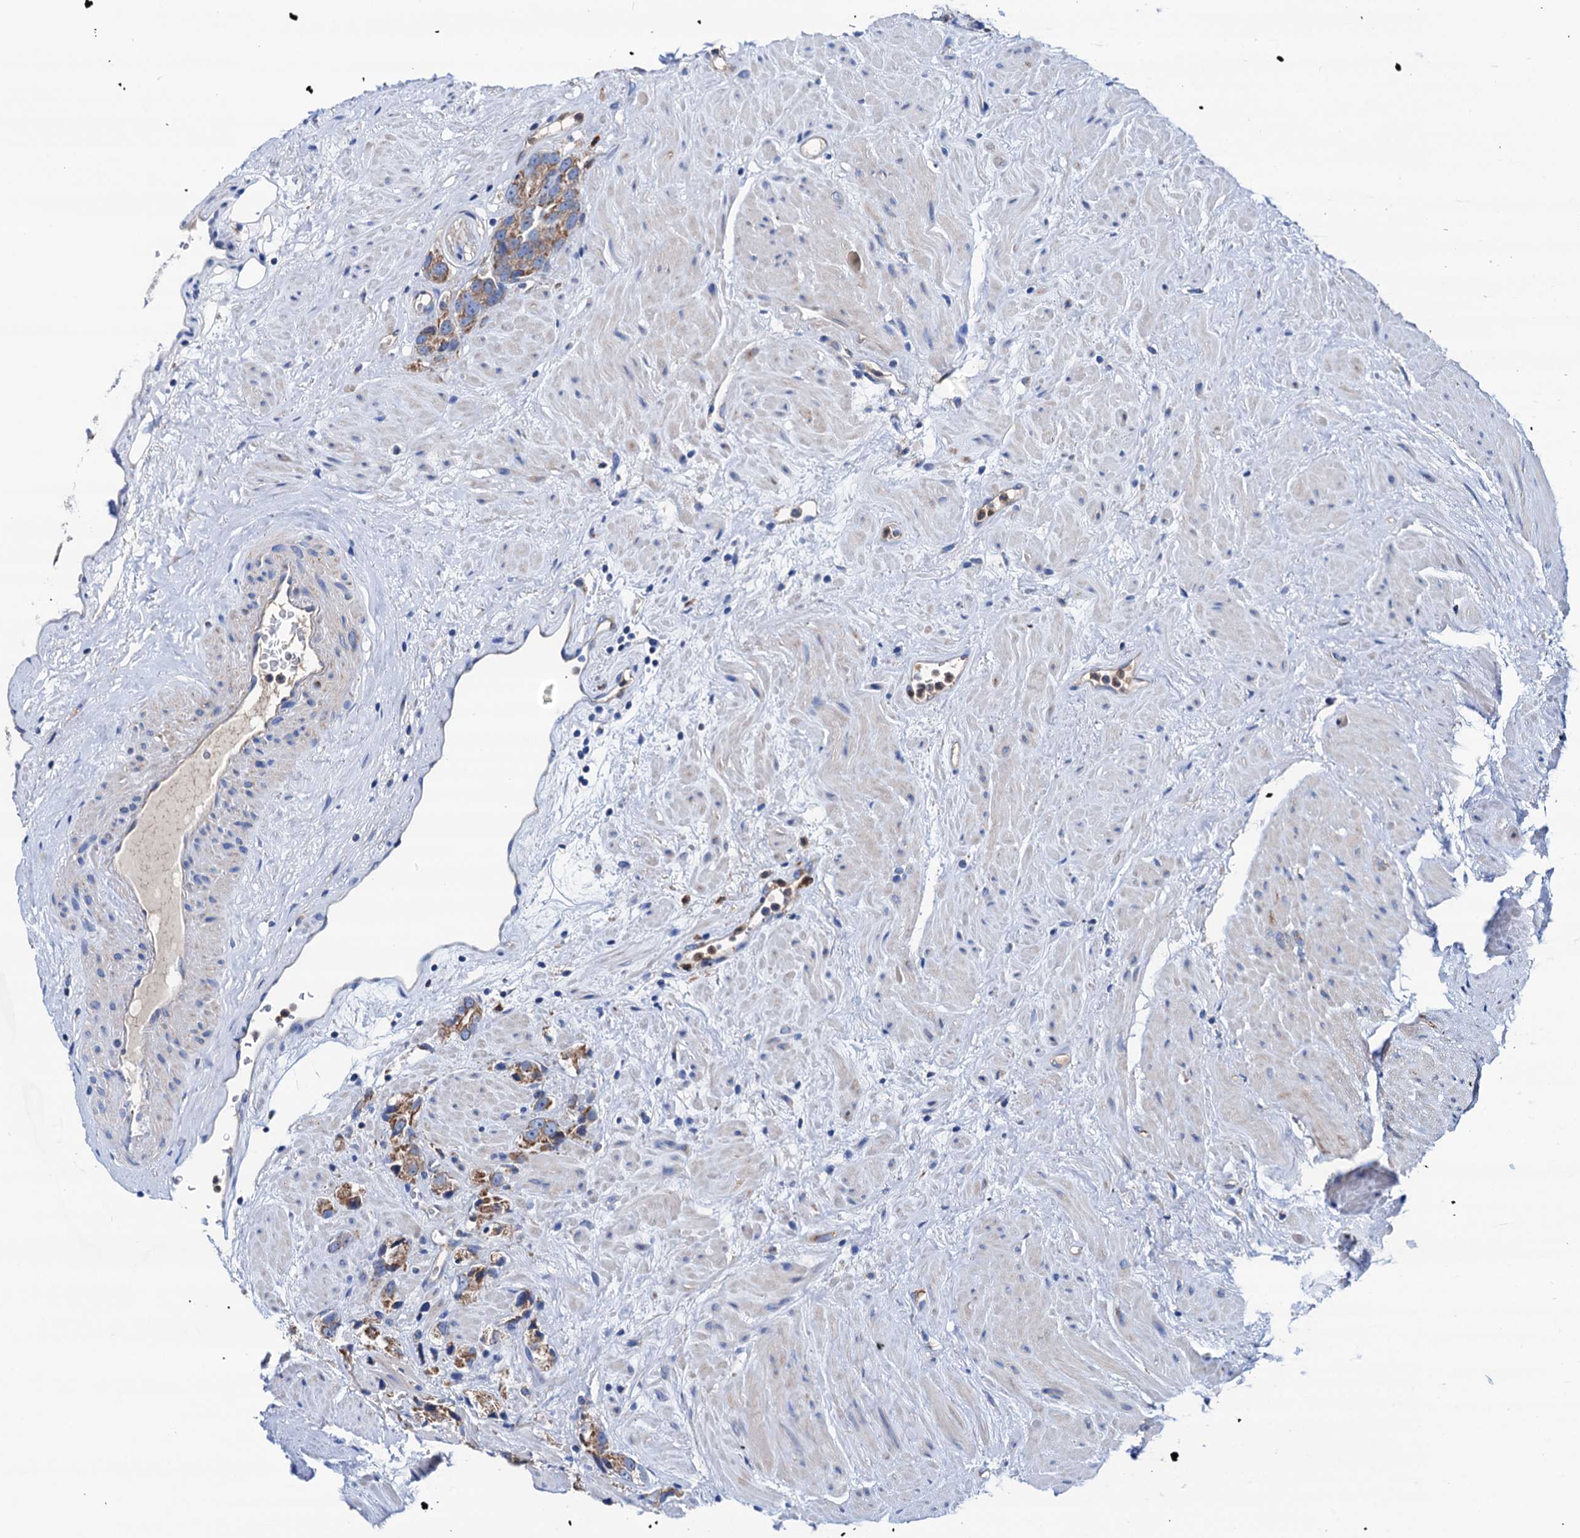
{"staining": {"intensity": "moderate", "quantity": ">75%", "location": "cytoplasmic/membranous"}, "tissue": "prostate cancer", "cell_type": "Tumor cells", "image_type": "cancer", "snomed": [{"axis": "morphology", "description": "Adenocarcinoma, NOS"}, {"axis": "topography", "description": "Prostate"}], "caption": "Prostate cancer stained with immunohistochemistry exhibits moderate cytoplasmic/membranous positivity in about >75% of tumor cells. (Brightfield microscopy of DAB IHC at high magnification).", "gene": "RASSF9", "patient": {"sex": "male", "age": 79}}